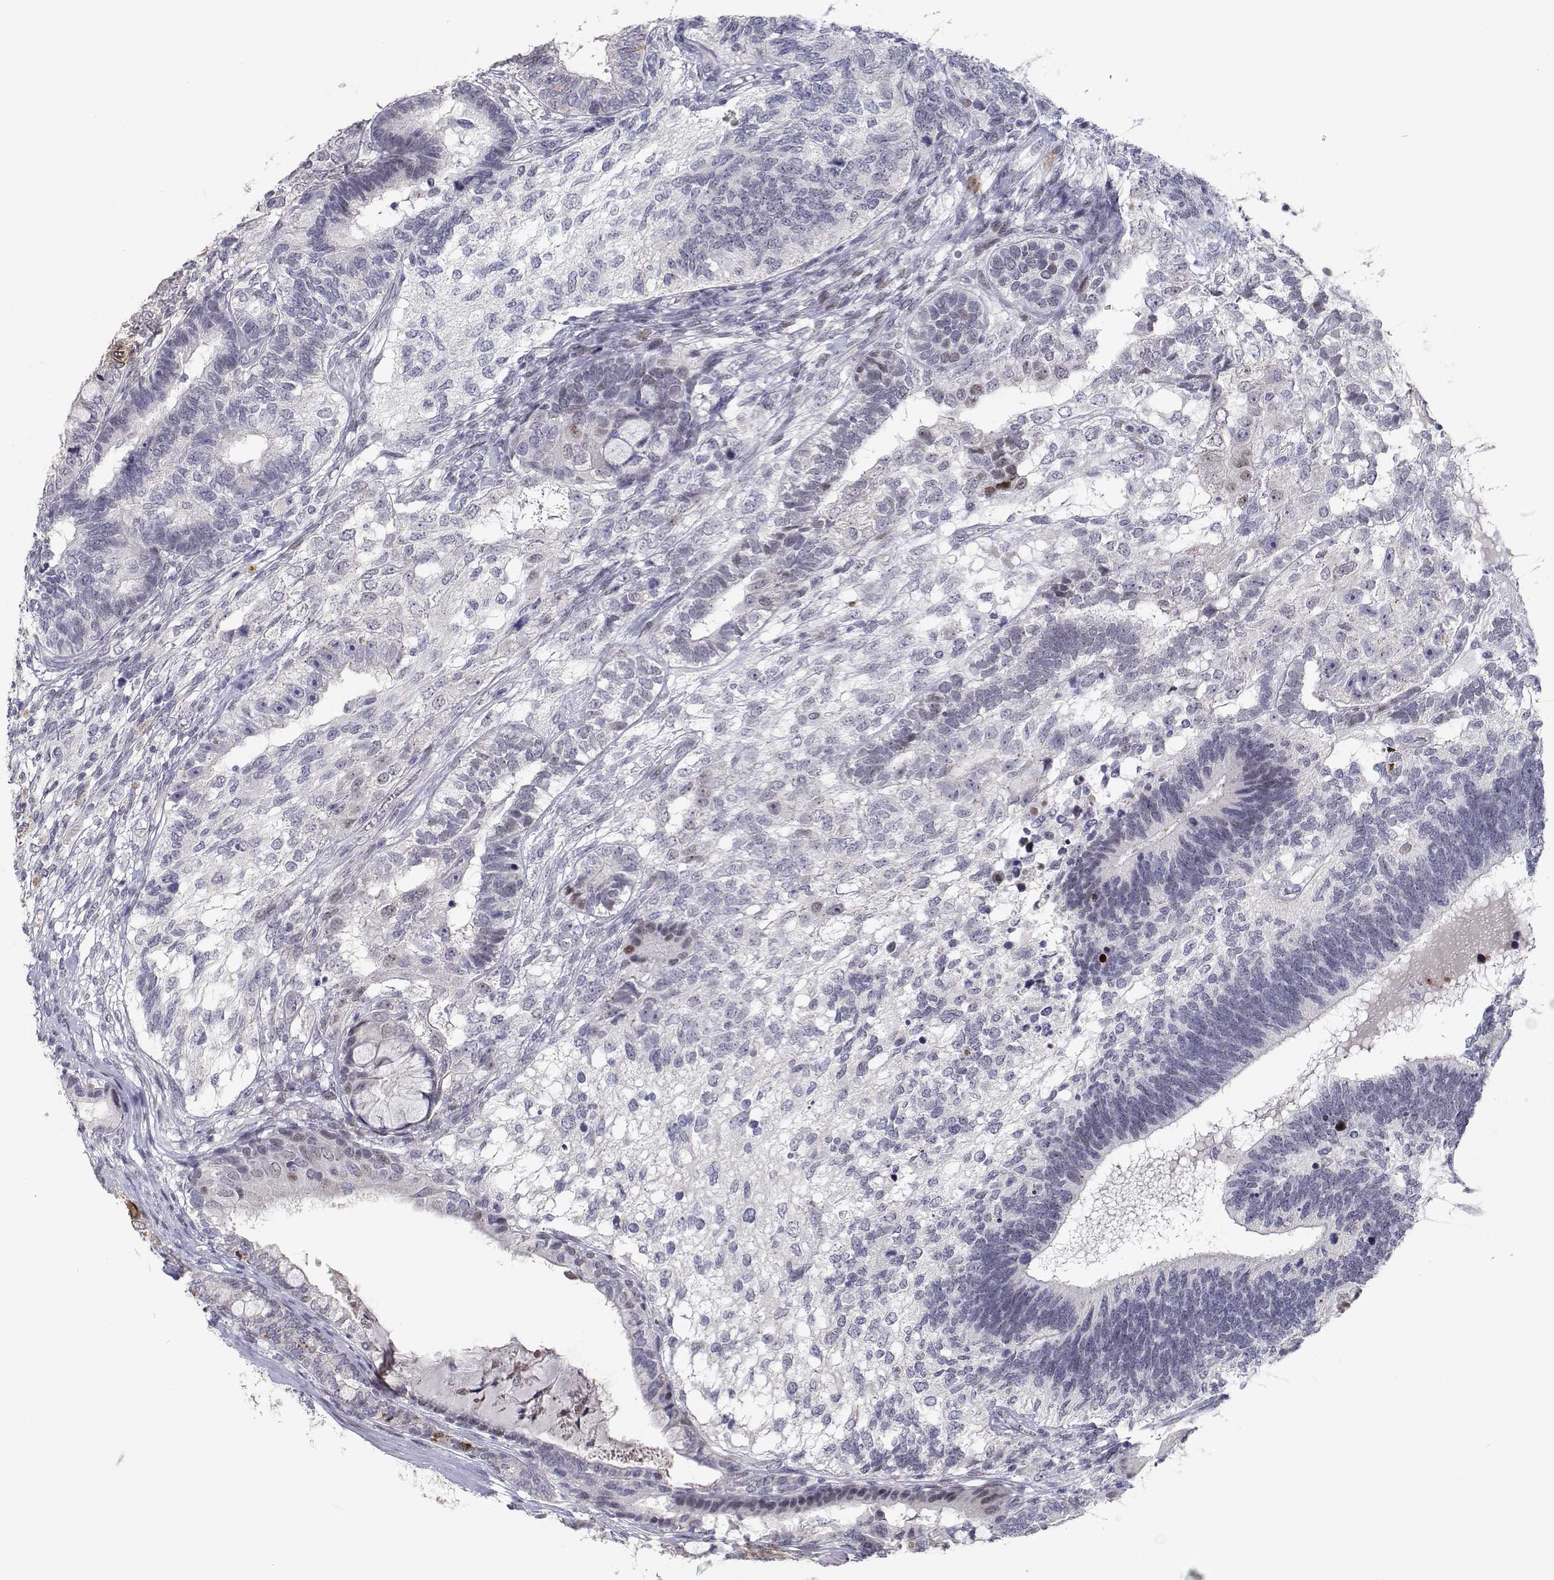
{"staining": {"intensity": "negative", "quantity": "none", "location": "none"}, "tissue": "testis cancer", "cell_type": "Tumor cells", "image_type": "cancer", "snomed": [{"axis": "morphology", "description": "Seminoma, NOS"}, {"axis": "morphology", "description": "Carcinoma, Embryonal, NOS"}, {"axis": "topography", "description": "Testis"}], "caption": "The micrograph shows no staining of tumor cells in embryonal carcinoma (testis).", "gene": "RBPJL", "patient": {"sex": "male", "age": 41}}